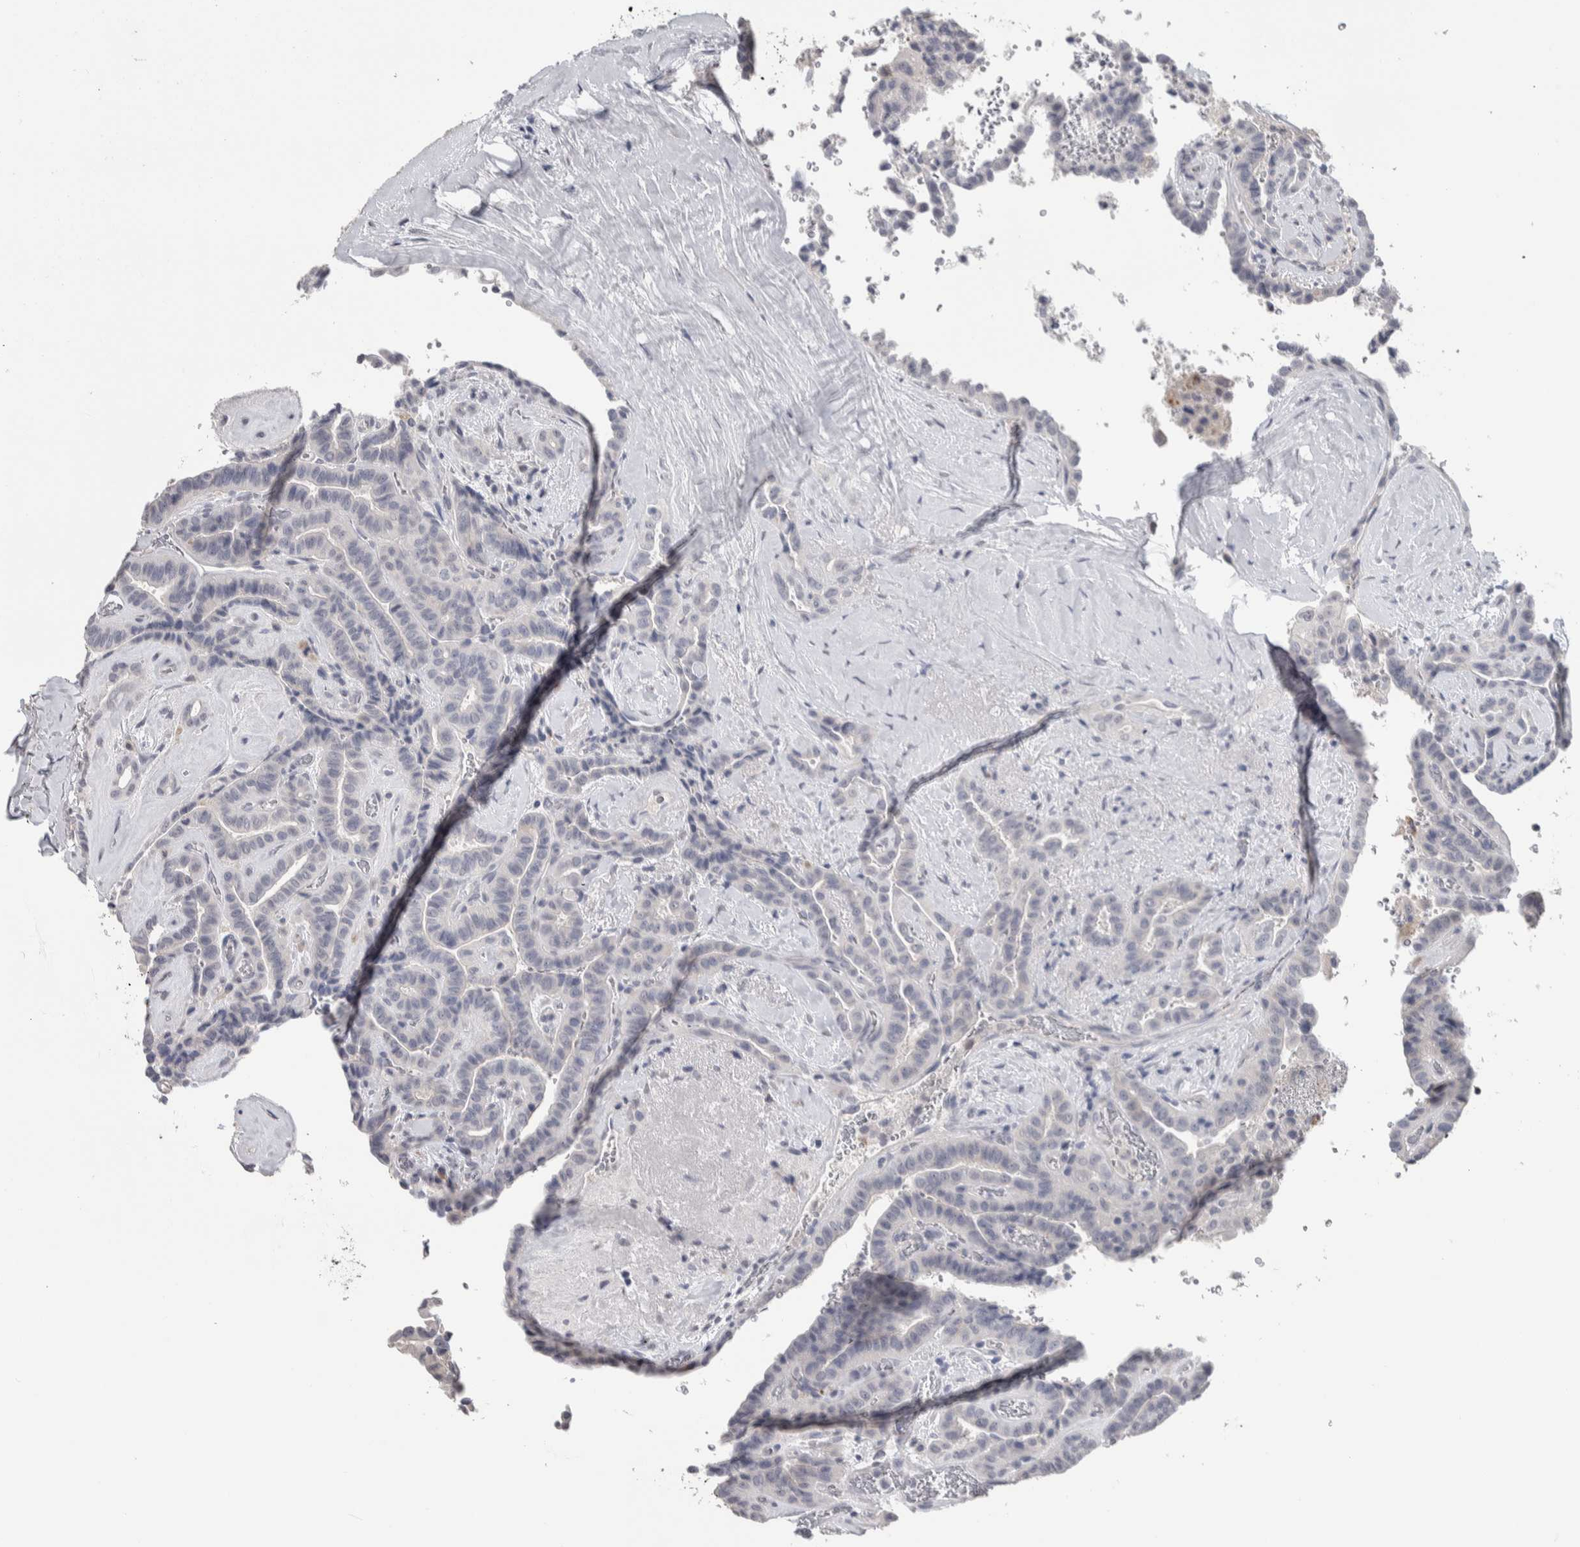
{"staining": {"intensity": "negative", "quantity": "none", "location": "none"}, "tissue": "thyroid cancer", "cell_type": "Tumor cells", "image_type": "cancer", "snomed": [{"axis": "morphology", "description": "Papillary adenocarcinoma, NOS"}, {"axis": "topography", "description": "Thyroid gland"}], "caption": "This is a micrograph of IHC staining of thyroid cancer (papillary adenocarcinoma), which shows no positivity in tumor cells.", "gene": "TMEM102", "patient": {"sex": "male", "age": 77}}